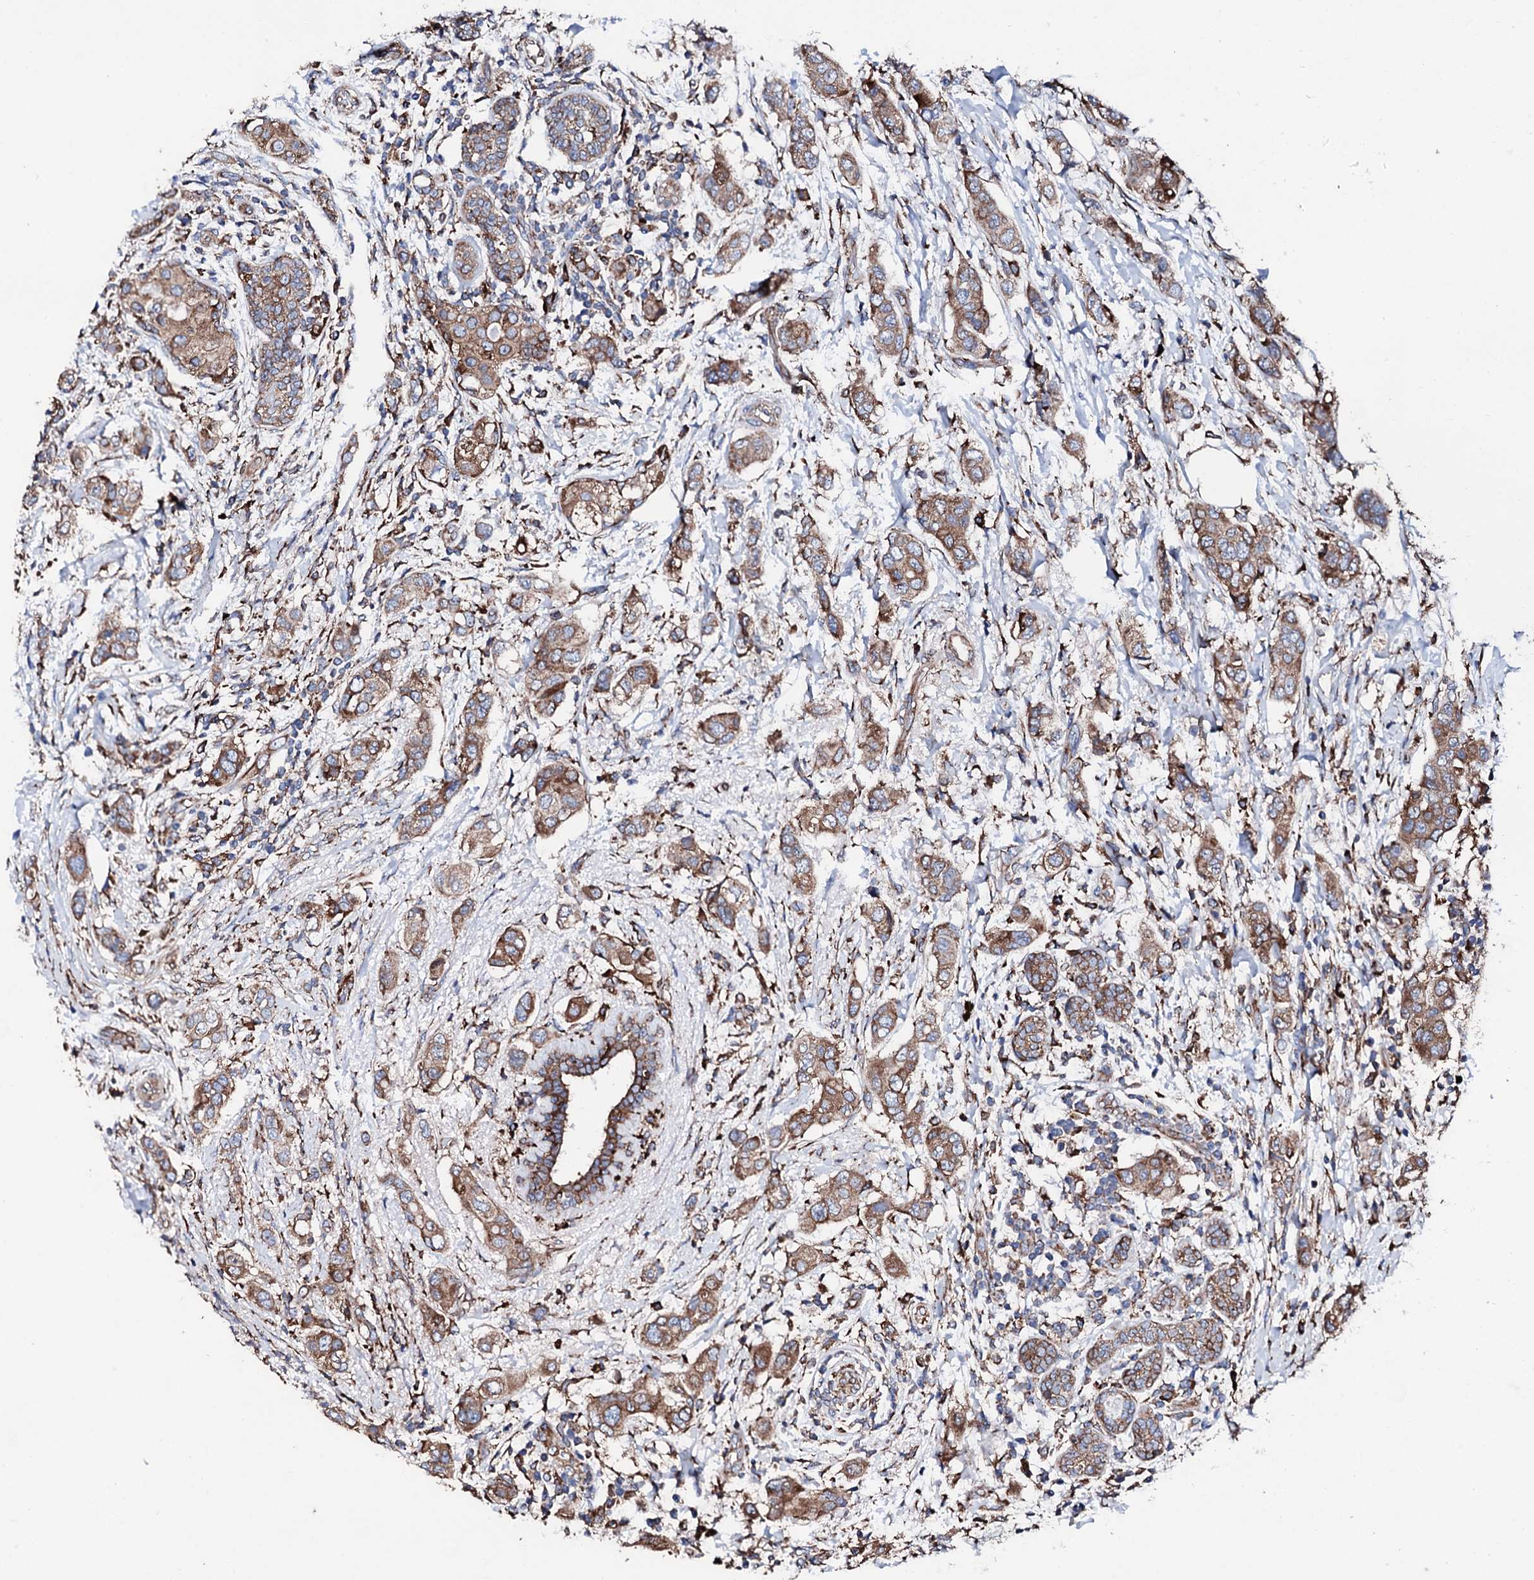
{"staining": {"intensity": "moderate", "quantity": ">75%", "location": "cytoplasmic/membranous"}, "tissue": "breast cancer", "cell_type": "Tumor cells", "image_type": "cancer", "snomed": [{"axis": "morphology", "description": "Lobular carcinoma"}, {"axis": "topography", "description": "Breast"}], "caption": "The histopathology image exhibits staining of lobular carcinoma (breast), revealing moderate cytoplasmic/membranous protein positivity (brown color) within tumor cells.", "gene": "AMDHD1", "patient": {"sex": "female", "age": 51}}